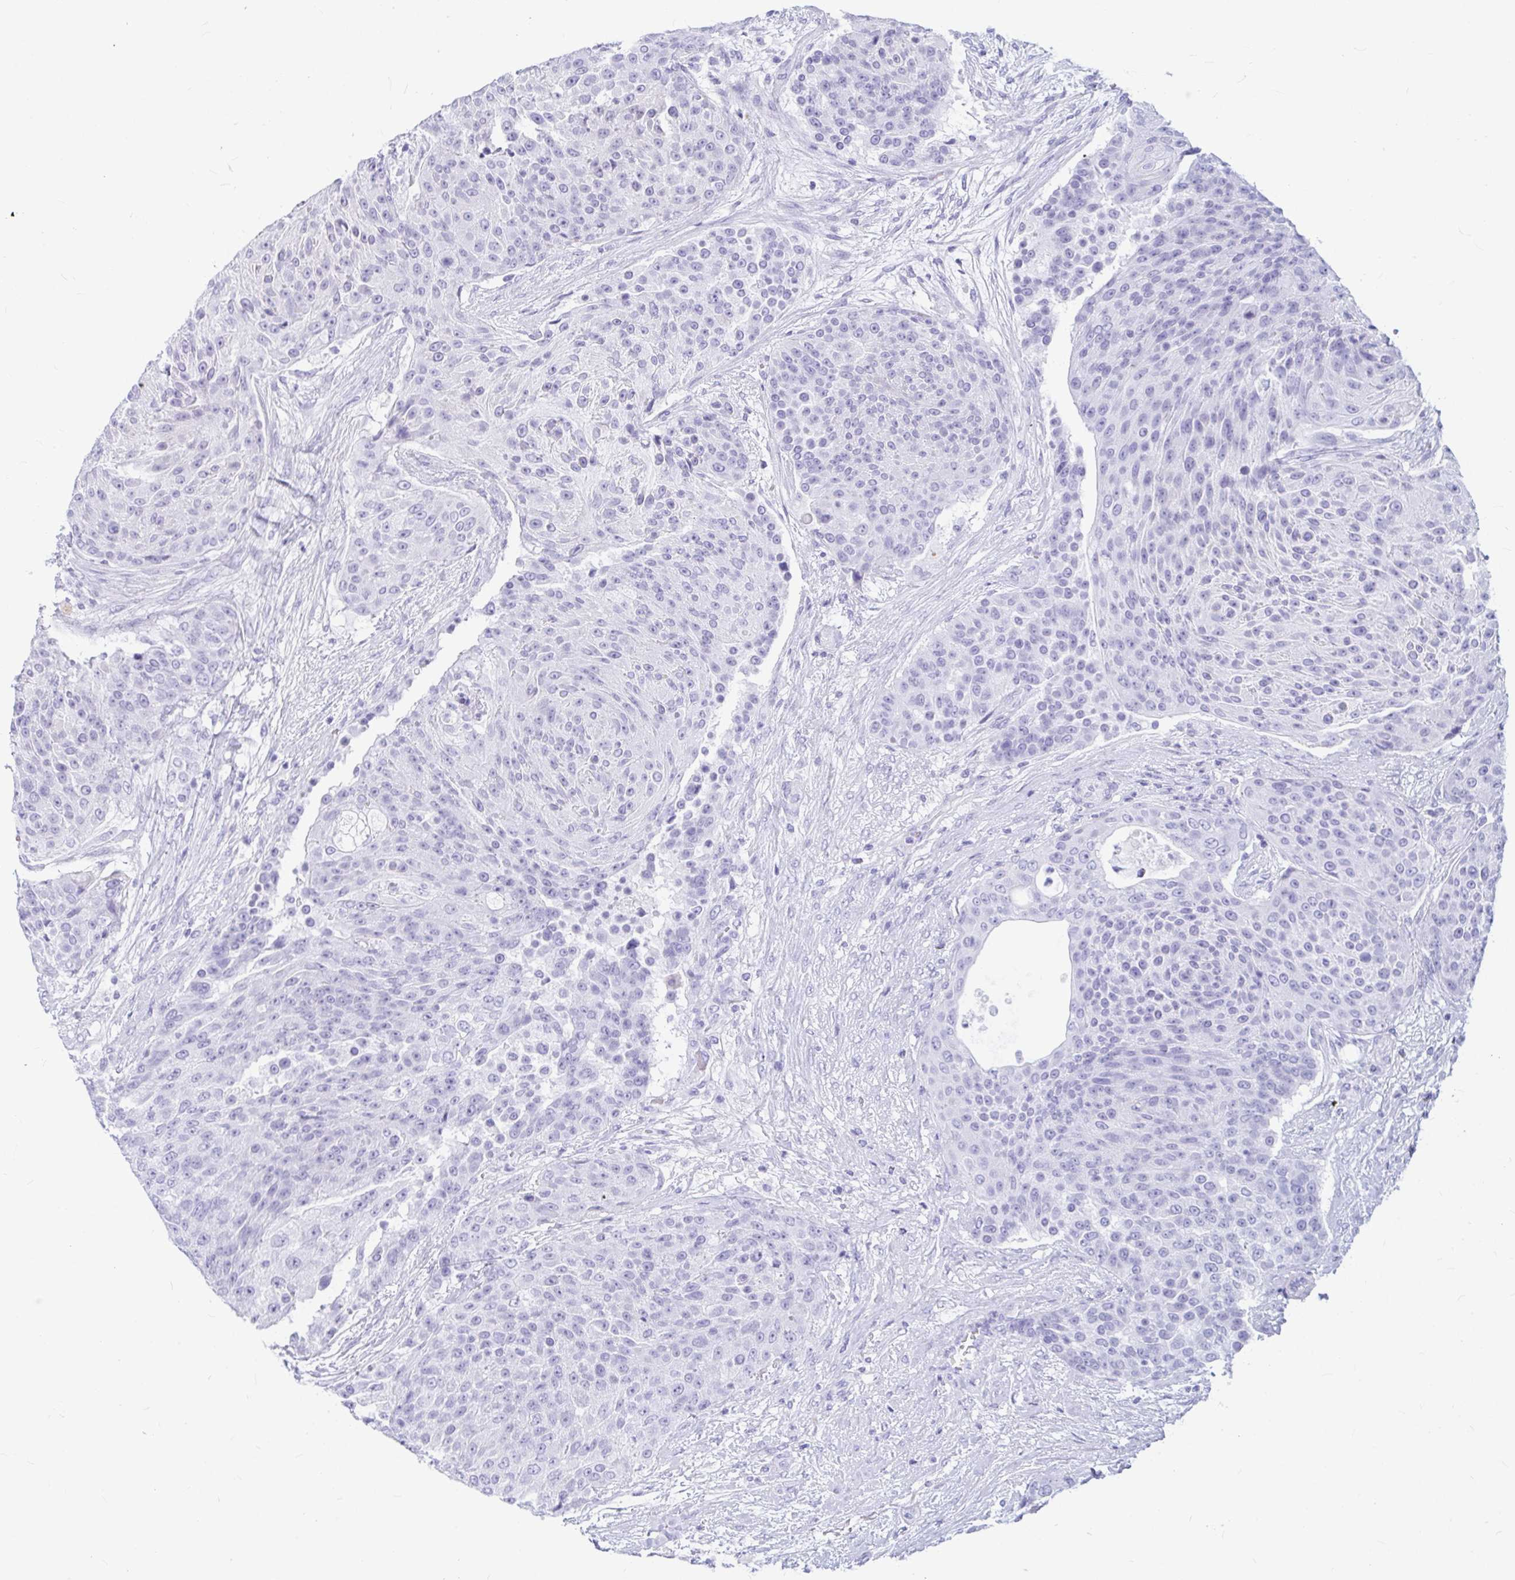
{"staining": {"intensity": "negative", "quantity": "none", "location": "none"}, "tissue": "urothelial cancer", "cell_type": "Tumor cells", "image_type": "cancer", "snomed": [{"axis": "morphology", "description": "Urothelial carcinoma, High grade"}, {"axis": "topography", "description": "Urinary bladder"}], "caption": "High-grade urothelial carcinoma was stained to show a protein in brown. There is no significant staining in tumor cells.", "gene": "OR5J2", "patient": {"sex": "female", "age": 63}}